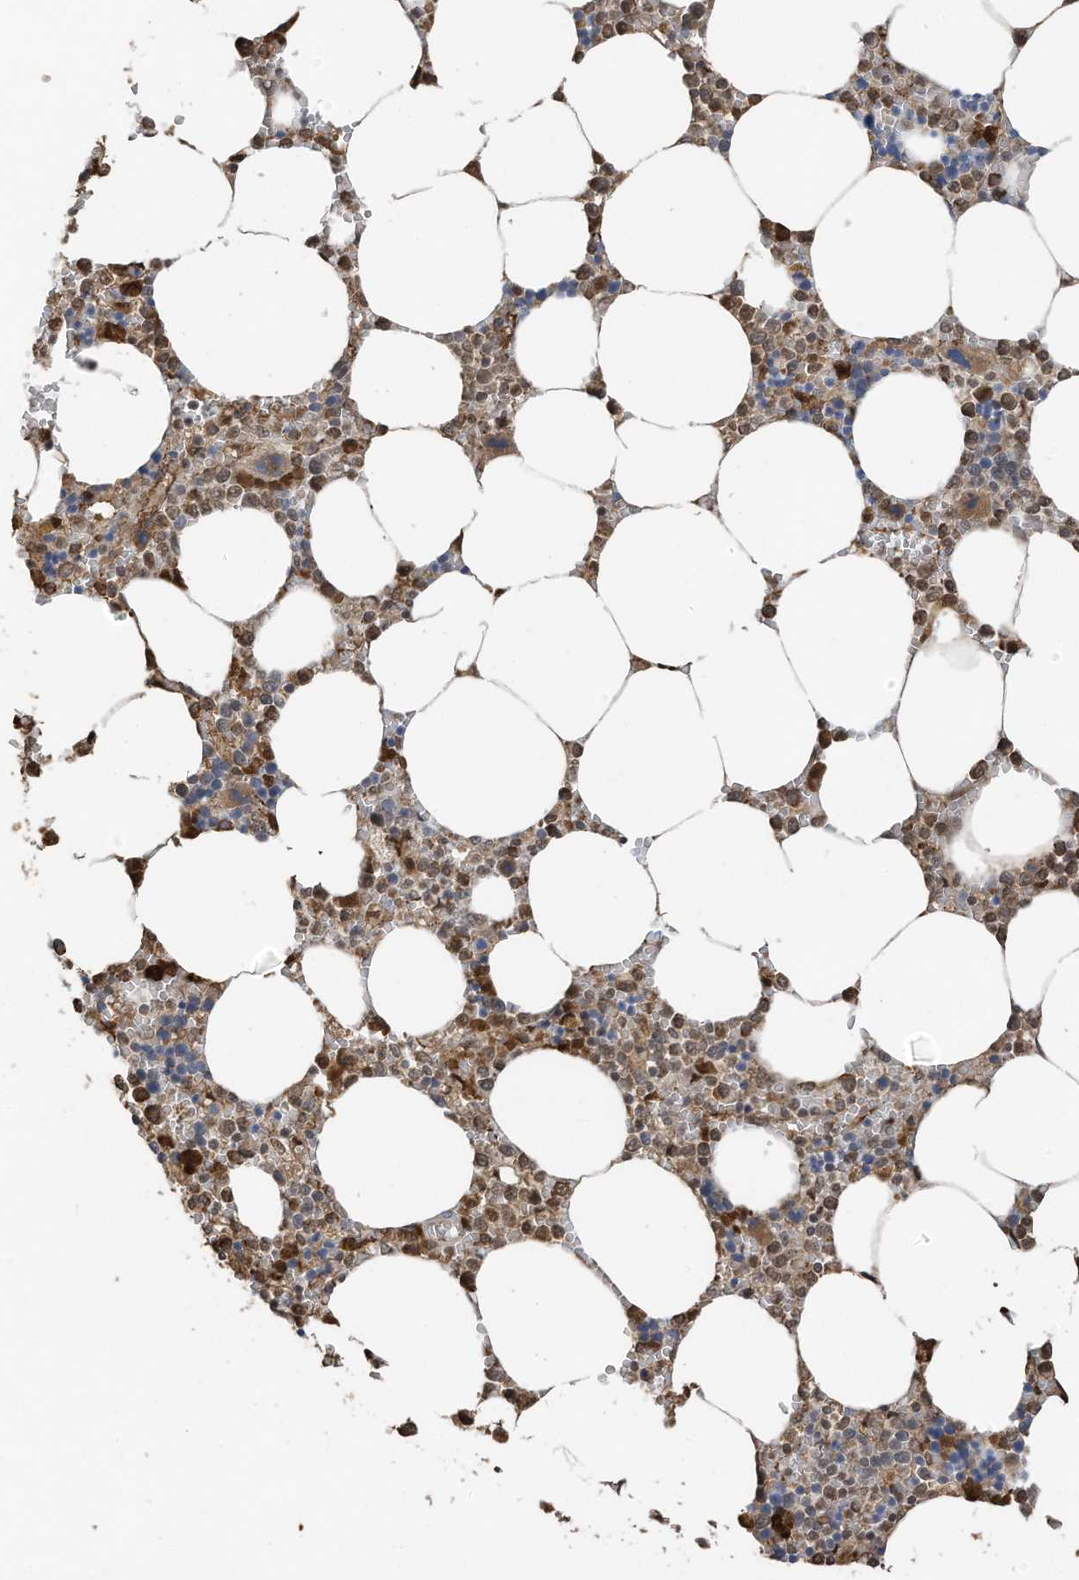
{"staining": {"intensity": "moderate", "quantity": ">75%", "location": "cytoplasmic/membranous,nuclear"}, "tissue": "bone marrow", "cell_type": "Hematopoietic cells", "image_type": "normal", "snomed": [{"axis": "morphology", "description": "Normal tissue, NOS"}, {"axis": "topography", "description": "Bone marrow"}], "caption": "Protein positivity by immunohistochemistry (IHC) demonstrates moderate cytoplasmic/membranous,nuclear positivity in about >75% of hematopoietic cells in benign bone marrow. (DAB IHC, brown staining for protein, blue staining for nuclei).", "gene": "ERLEC1", "patient": {"sex": "male", "age": 70}}